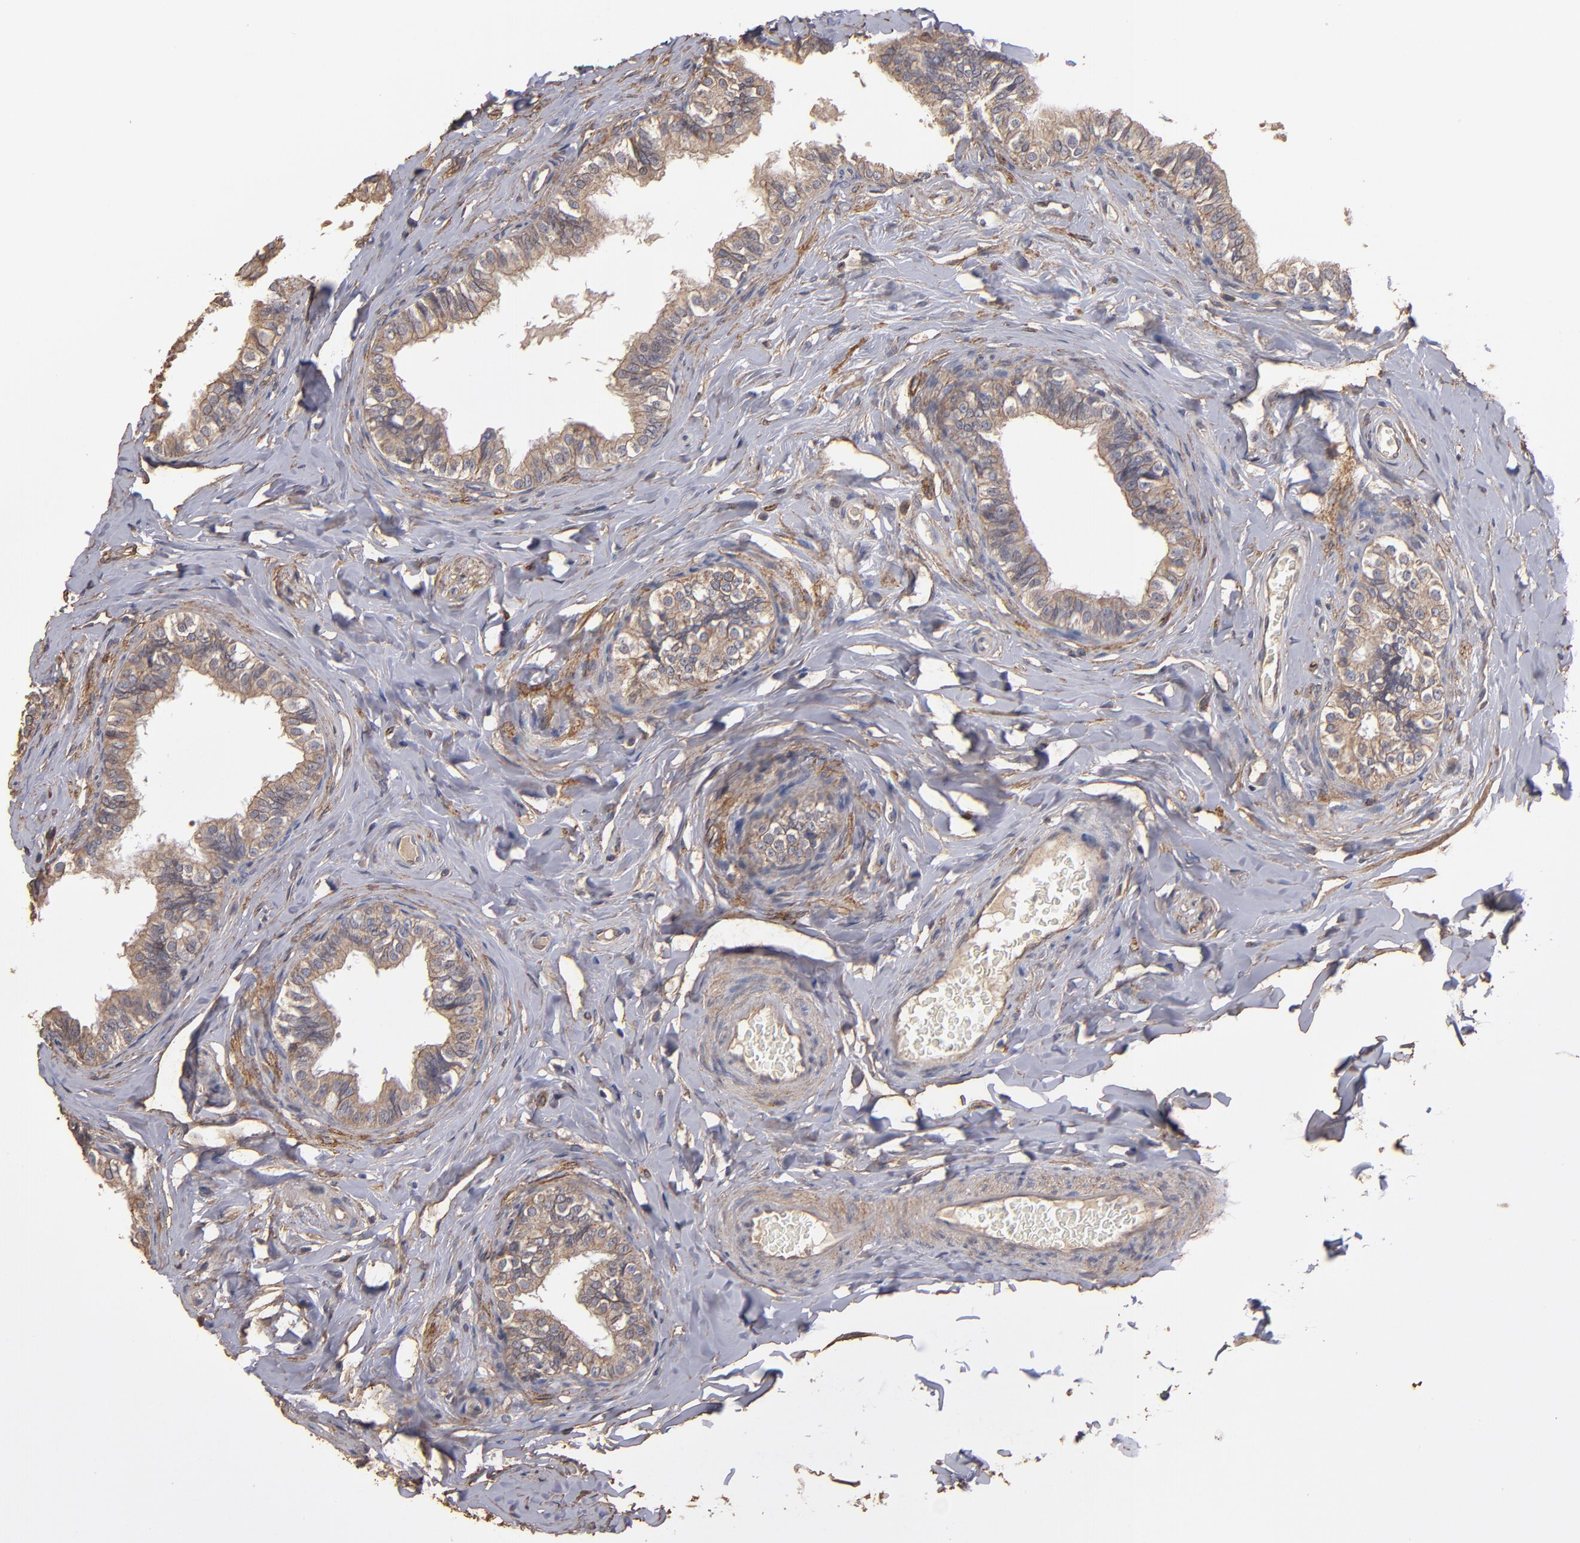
{"staining": {"intensity": "weak", "quantity": ">75%", "location": "cytoplasmic/membranous"}, "tissue": "epididymis", "cell_type": "Glandular cells", "image_type": "normal", "snomed": [{"axis": "morphology", "description": "Normal tissue, NOS"}, {"axis": "topography", "description": "Soft tissue"}, {"axis": "topography", "description": "Epididymis"}], "caption": "Epididymis stained with a brown dye exhibits weak cytoplasmic/membranous positive expression in about >75% of glandular cells.", "gene": "DMD", "patient": {"sex": "male", "age": 26}}